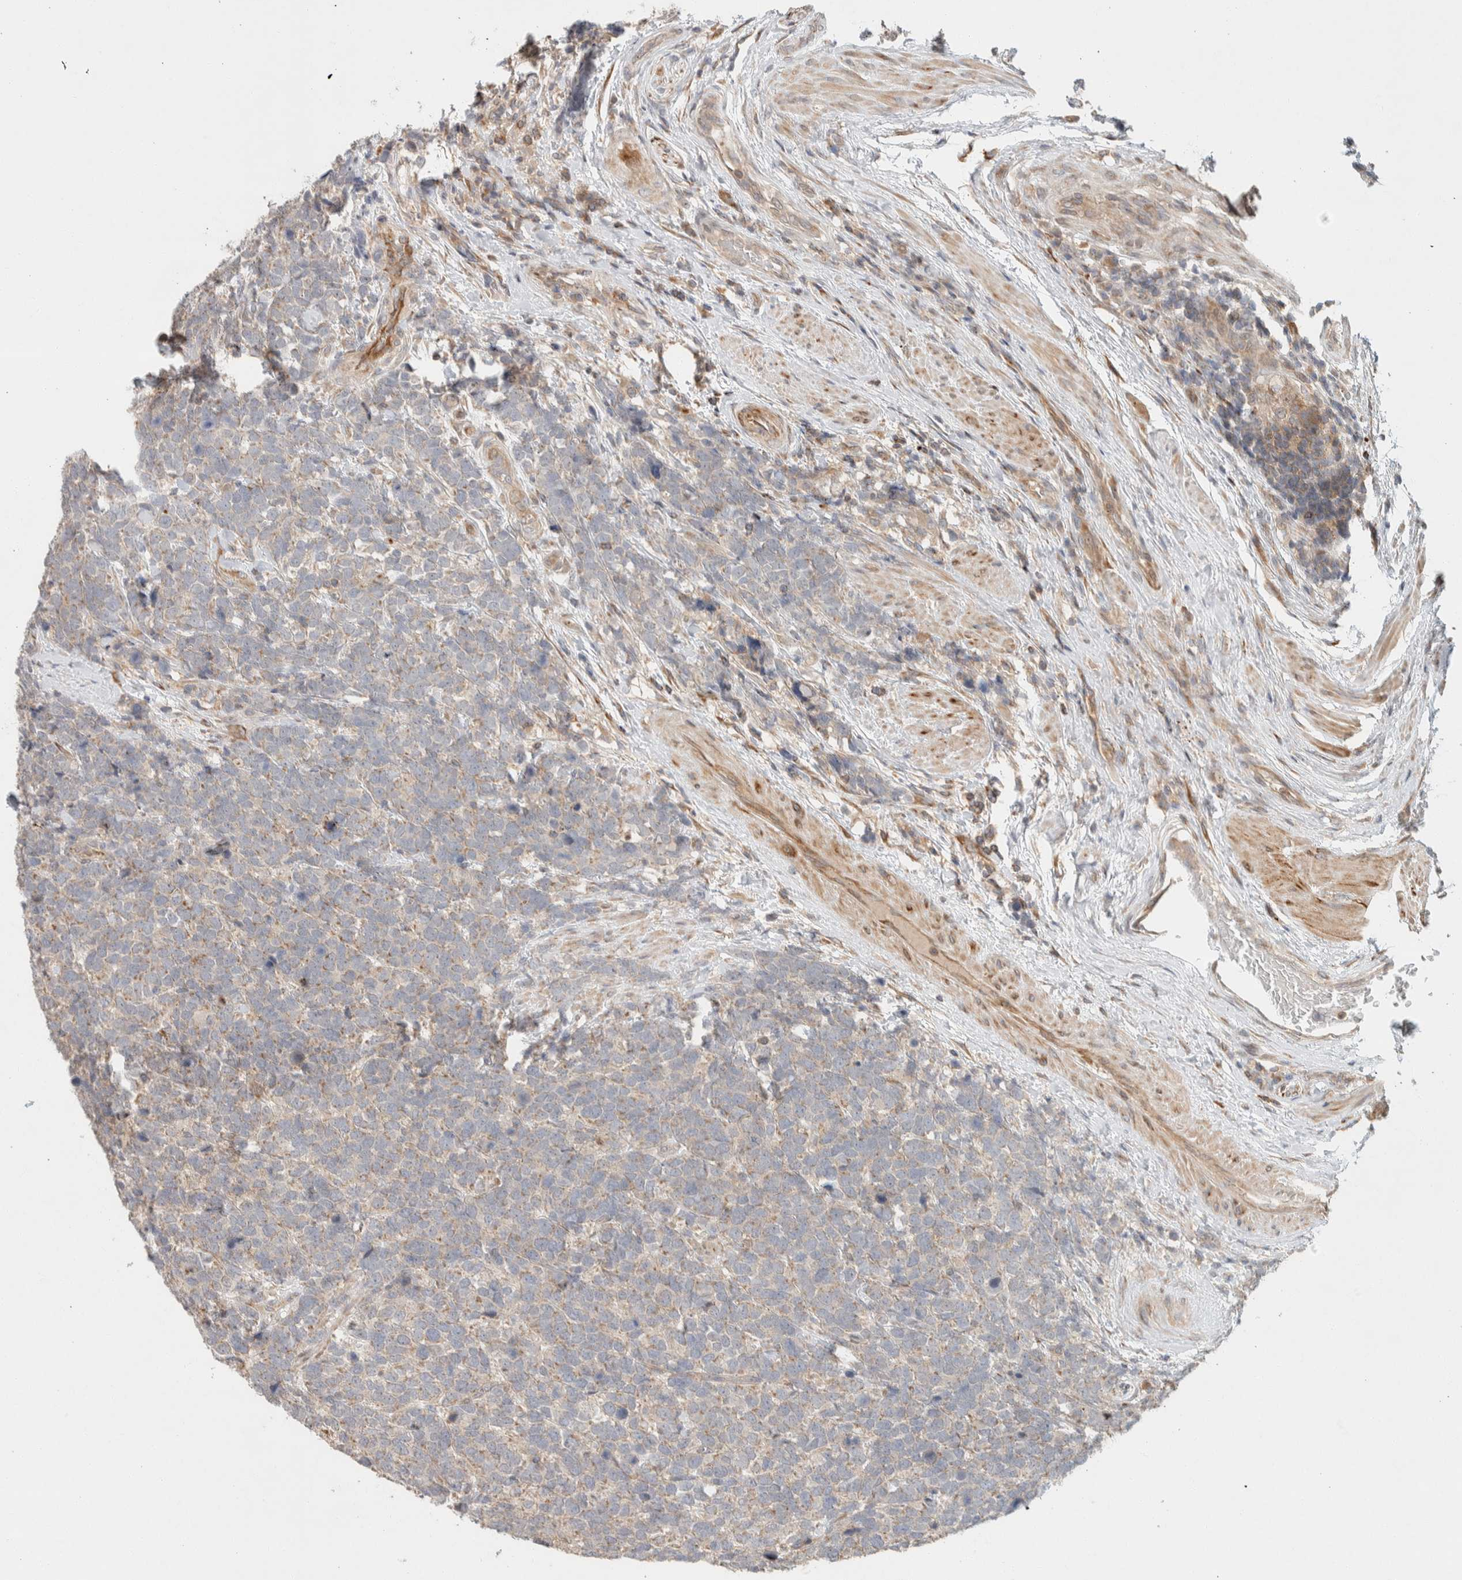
{"staining": {"intensity": "weak", "quantity": "25%-75%", "location": "cytoplasmic/membranous"}, "tissue": "urothelial cancer", "cell_type": "Tumor cells", "image_type": "cancer", "snomed": [{"axis": "morphology", "description": "Urothelial carcinoma, High grade"}, {"axis": "topography", "description": "Urinary bladder"}], "caption": "Human high-grade urothelial carcinoma stained for a protein (brown) shows weak cytoplasmic/membranous positive staining in about 25%-75% of tumor cells.", "gene": "KIF9", "patient": {"sex": "female", "age": 82}}